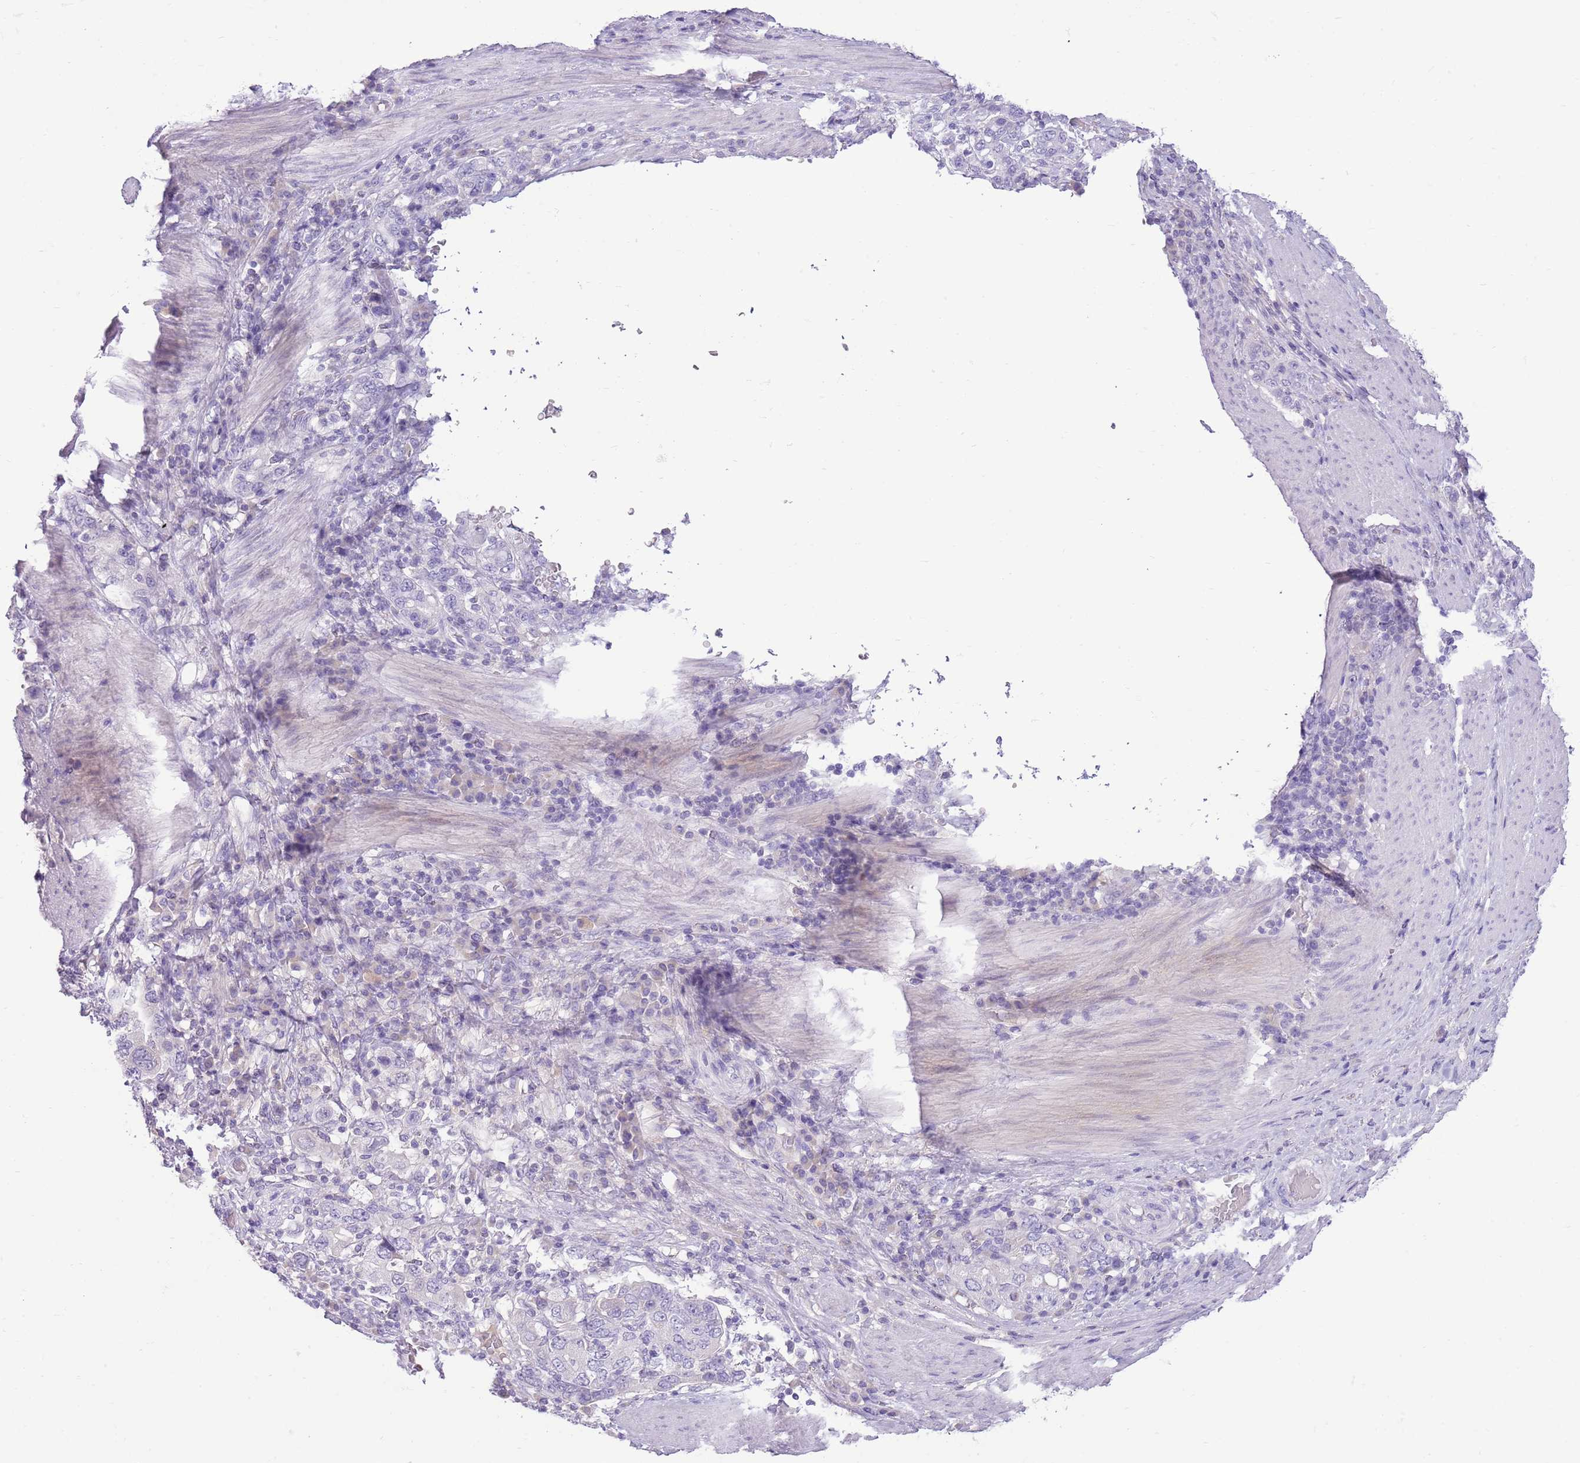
{"staining": {"intensity": "negative", "quantity": "none", "location": "none"}, "tissue": "stomach cancer", "cell_type": "Tumor cells", "image_type": "cancer", "snomed": [{"axis": "morphology", "description": "Adenocarcinoma, NOS"}, {"axis": "topography", "description": "Stomach, upper"}, {"axis": "topography", "description": "Stomach"}], "caption": "A histopathology image of stomach cancer stained for a protein reveals no brown staining in tumor cells.", "gene": "TOX2", "patient": {"sex": "male", "age": 62}}